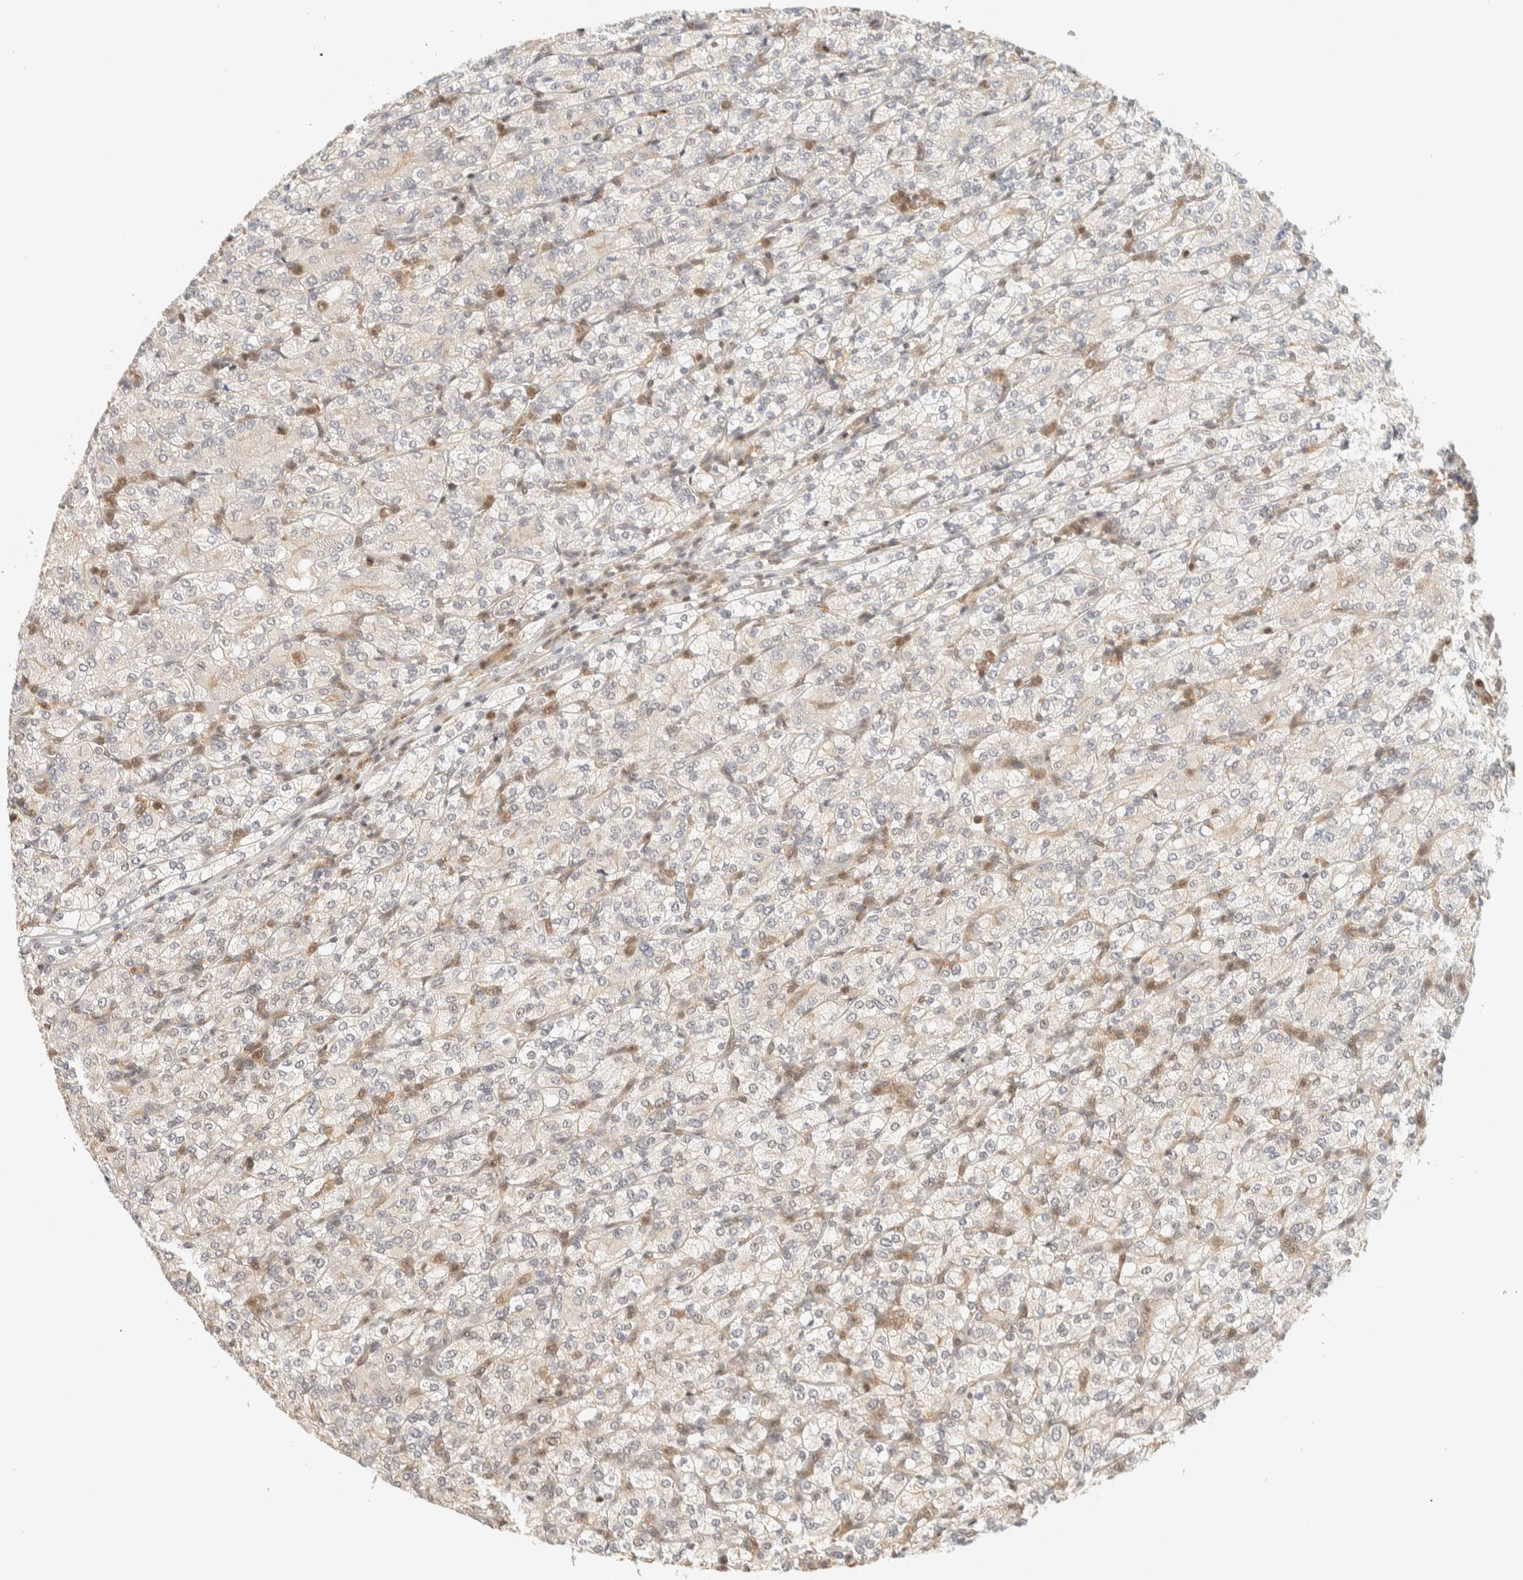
{"staining": {"intensity": "weak", "quantity": "<25%", "location": "cytoplasmic/membranous,nuclear"}, "tissue": "renal cancer", "cell_type": "Tumor cells", "image_type": "cancer", "snomed": [{"axis": "morphology", "description": "Adenocarcinoma, NOS"}, {"axis": "topography", "description": "Kidney"}], "caption": "IHC of human renal cancer (adenocarcinoma) displays no positivity in tumor cells.", "gene": "ARFGEF1", "patient": {"sex": "male", "age": 77}}